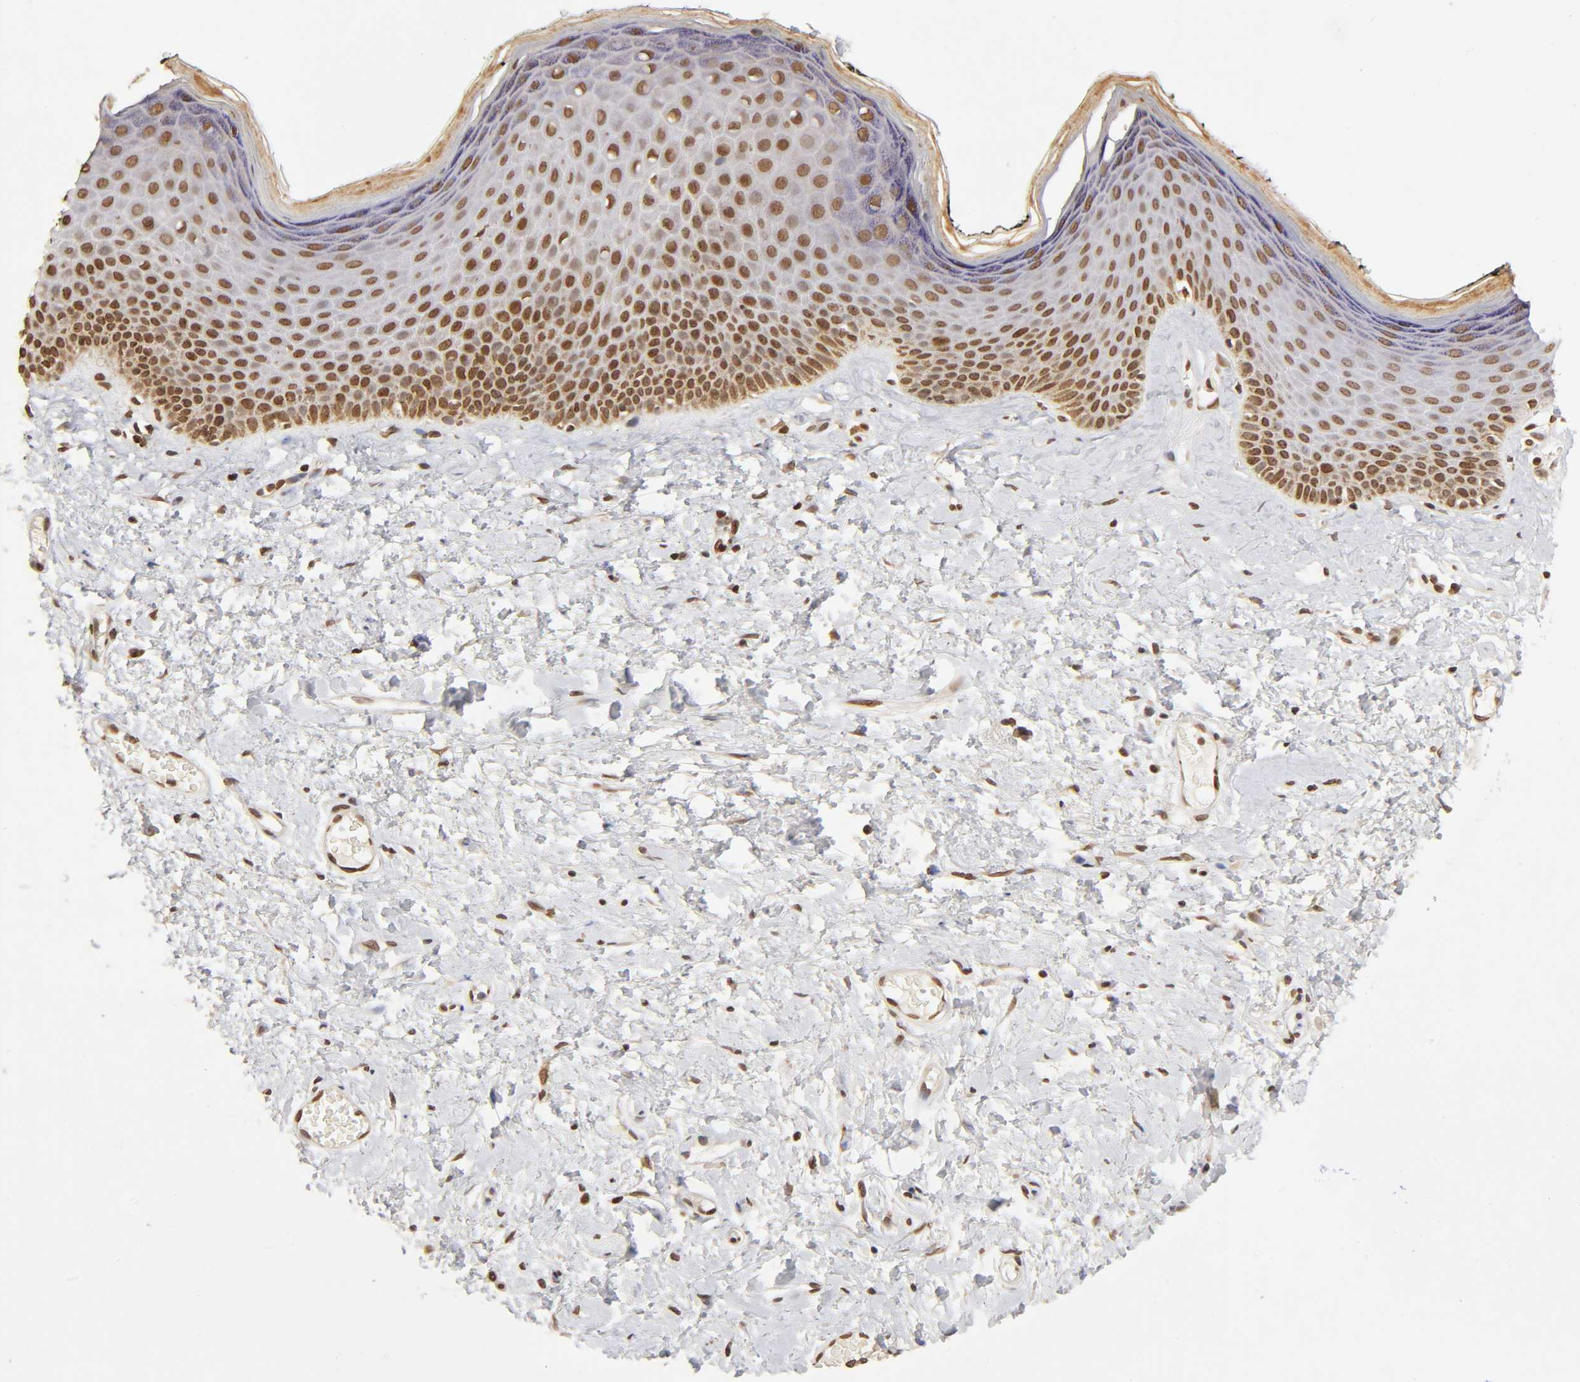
{"staining": {"intensity": "strong", "quantity": ">75%", "location": "nuclear"}, "tissue": "skin", "cell_type": "Epidermal cells", "image_type": "normal", "snomed": [{"axis": "morphology", "description": "Normal tissue, NOS"}, {"axis": "morphology", "description": "Inflammation, NOS"}, {"axis": "topography", "description": "Vulva"}], "caption": "Protein expression by immunohistochemistry (IHC) displays strong nuclear expression in about >75% of epidermal cells in benign skin.", "gene": "MLLT6", "patient": {"sex": "female", "age": 84}}